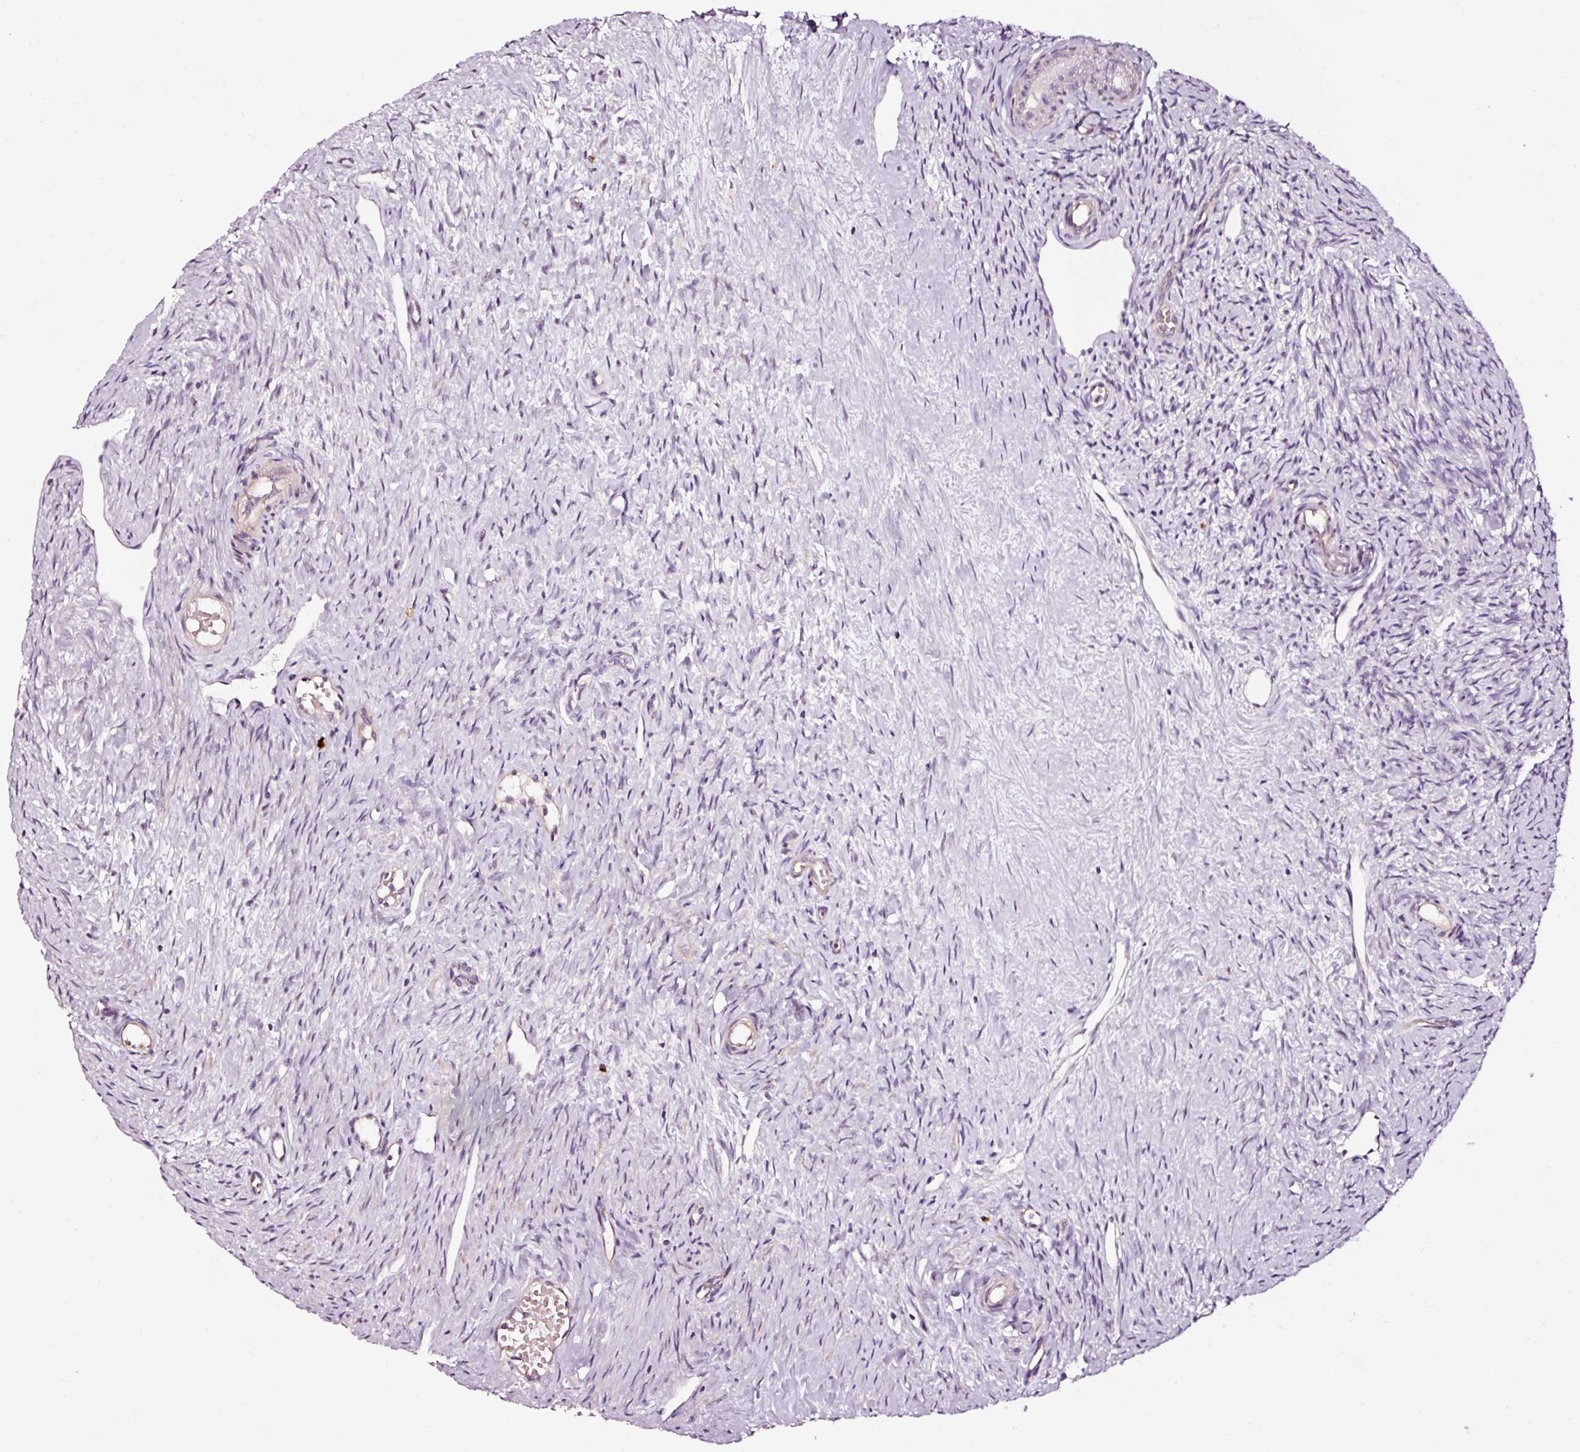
{"staining": {"intensity": "moderate", "quantity": ">75%", "location": "cytoplasmic/membranous"}, "tissue": "ovary", "cell_type": "Follicle cells", "image_type": "normal", "snomed": [{"axis": "morphology", "description": "Normal tissue, NOS"}, {"axis": "topography", "description": "Ovary"}], "caption": "The histopathology image reveals staining of benign ovary, revealing moderate cytoplasmic/membranous protein positivity (brown color) within follicle cells.", "gene": "UTP14A", "patient": {"sex": "female", "age": 51}}